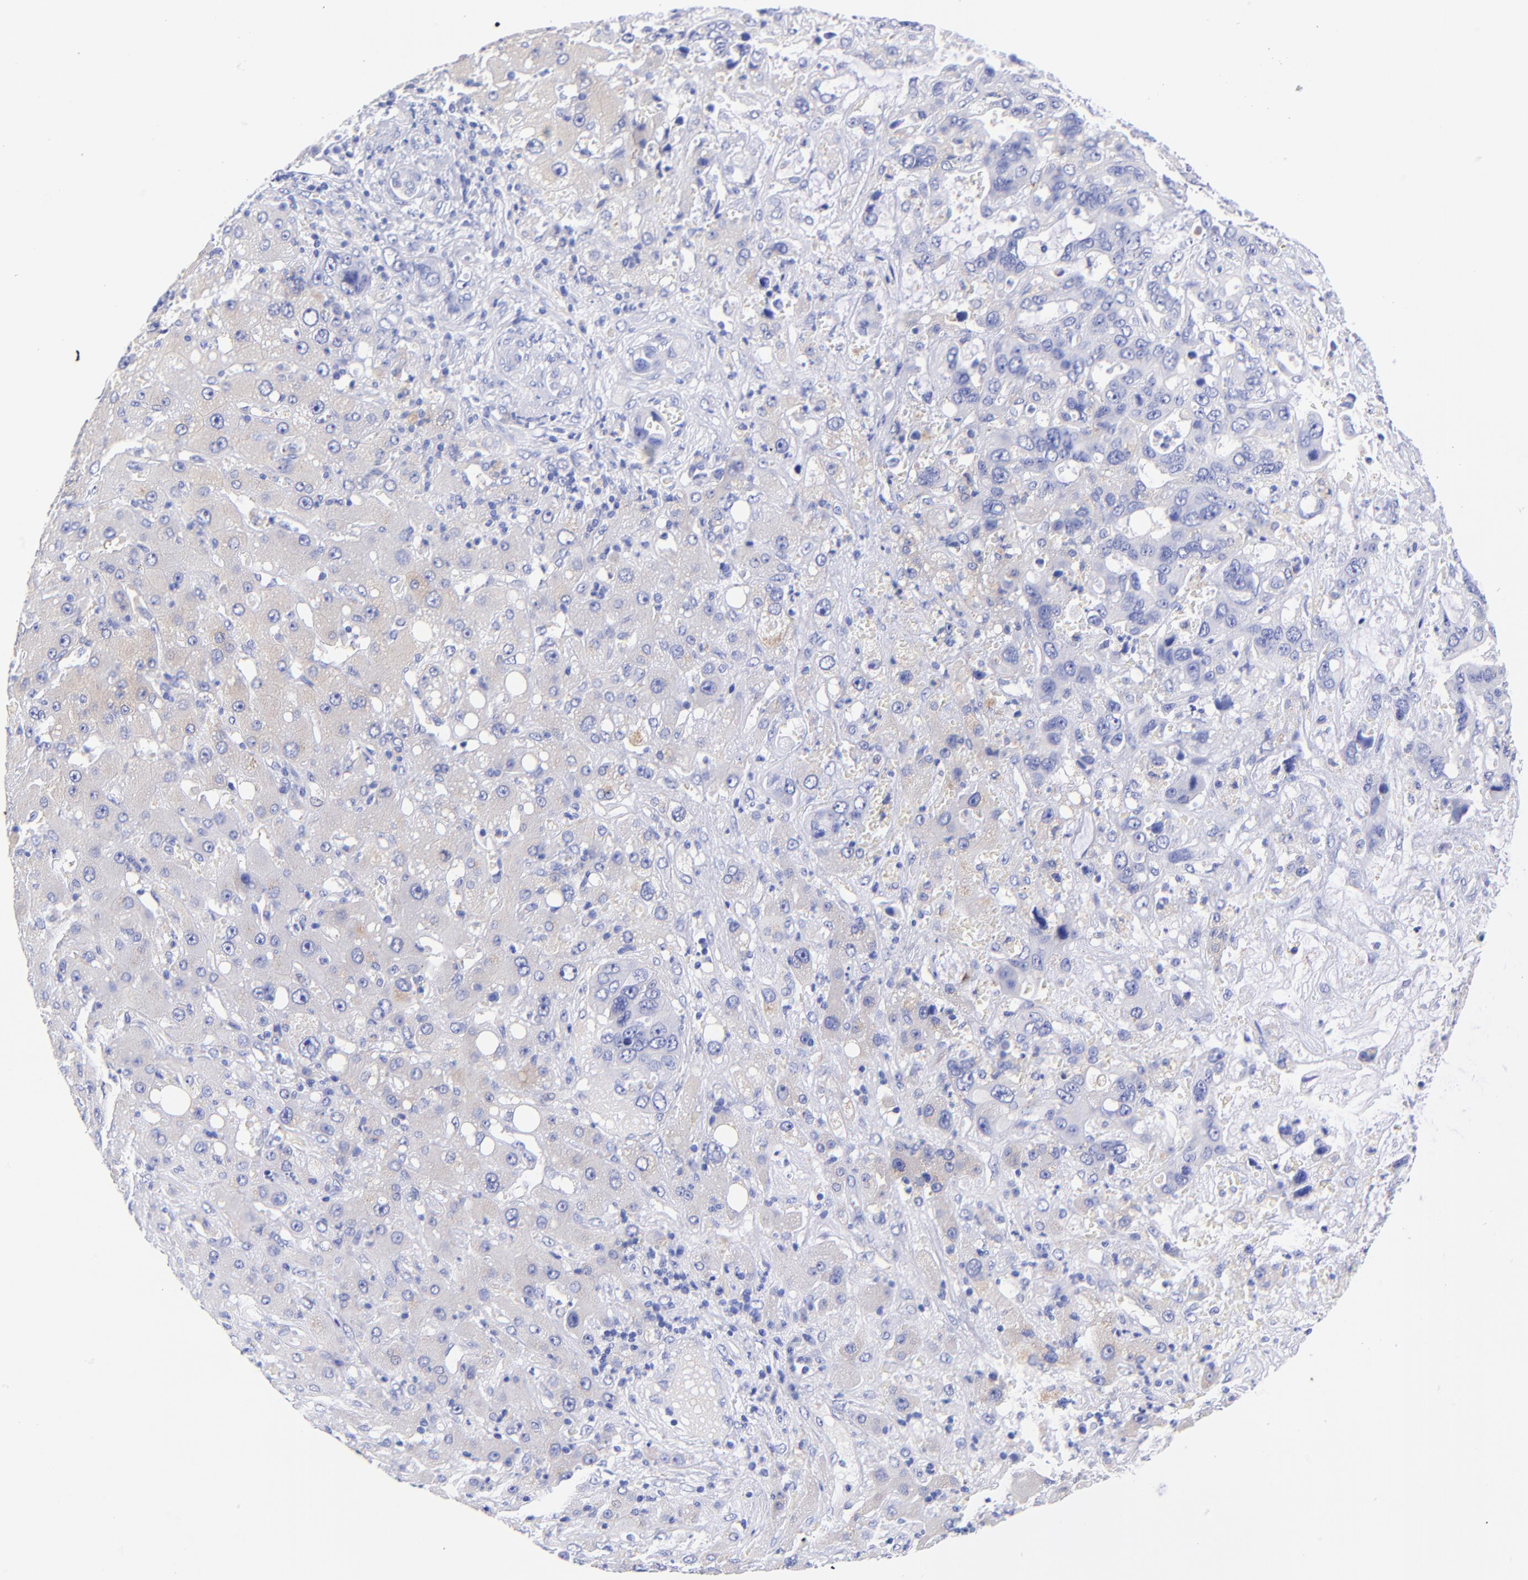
{"staining": {"intensity": "weak", "quantity": "<25%", "location": "cytoplasmic/membranous"}, "tissue": "liver cancer", "cell_type": "Tumor cells", "image_type": "cancer", "snomed": [{"axis": "morphology", "description": "Cholangiocarcinoma"}, {"axis": "topography", "description": "Liver"}], "caption": "Immunohistochemistry of liver cholangiocarcinoma demonstrates no positivity in tumor cells.", "gene": "GPHN", "patient": {"sex": "female", "age": 65}}